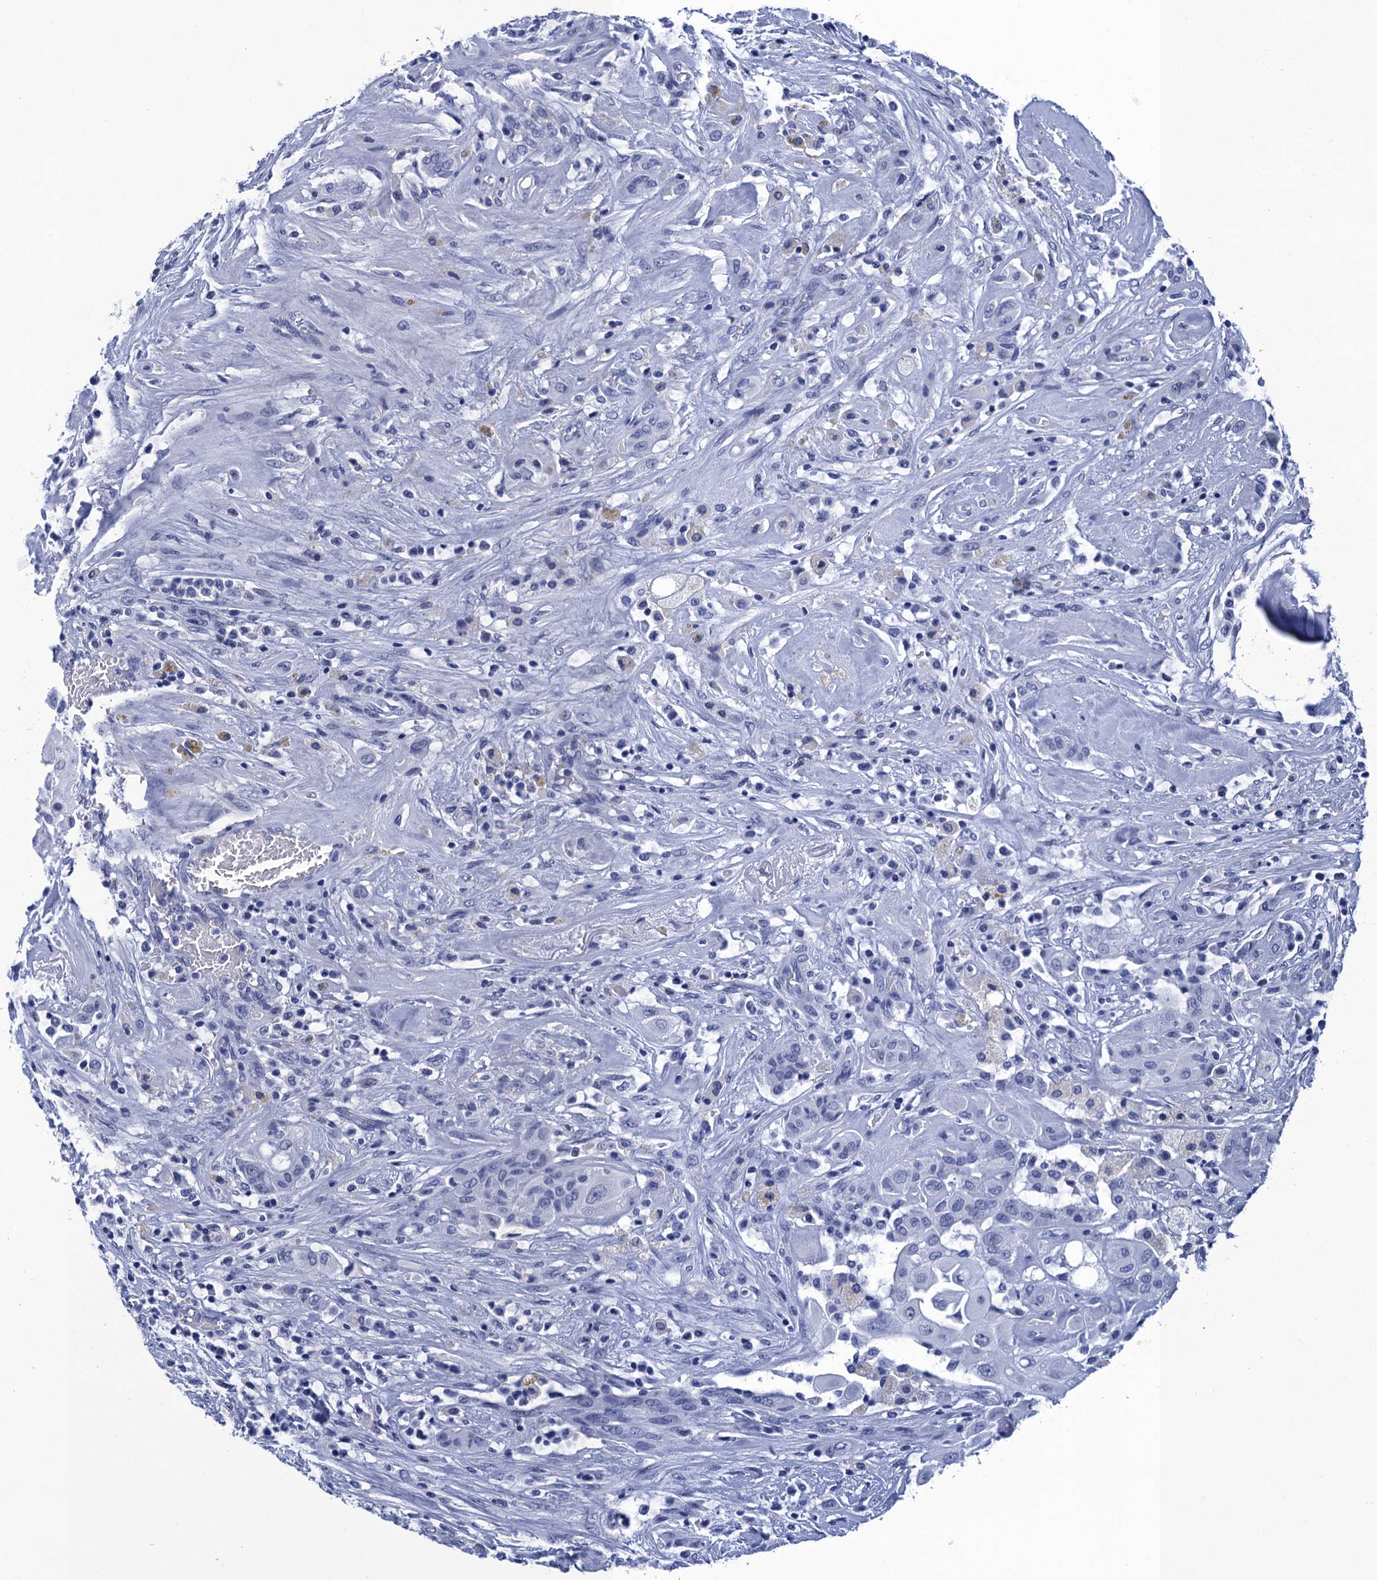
{"staining": {"intensity": "negative", "quantity": "none", "location": "none"}, "tissue": "thyroid cancer", "cell_type": "Tumor cells", "image_type": "cancer", "snomed": [{"axis": "morphology", "description": "Papillary adenocarcinoma, NOS"}, {"axis": "topography", "description": "Thyroid gland"}], "caption": "An image of human thyroid cancer is negative for staining in tumor cells. Brightfield microscopy of IHC stained with DAB (3,3'-diaminobenzidine) (brown) and hematoxylin (blue), captured at high magnification.", "gene": "METTL25", "patient": {"sex": "female", "age": 59}}